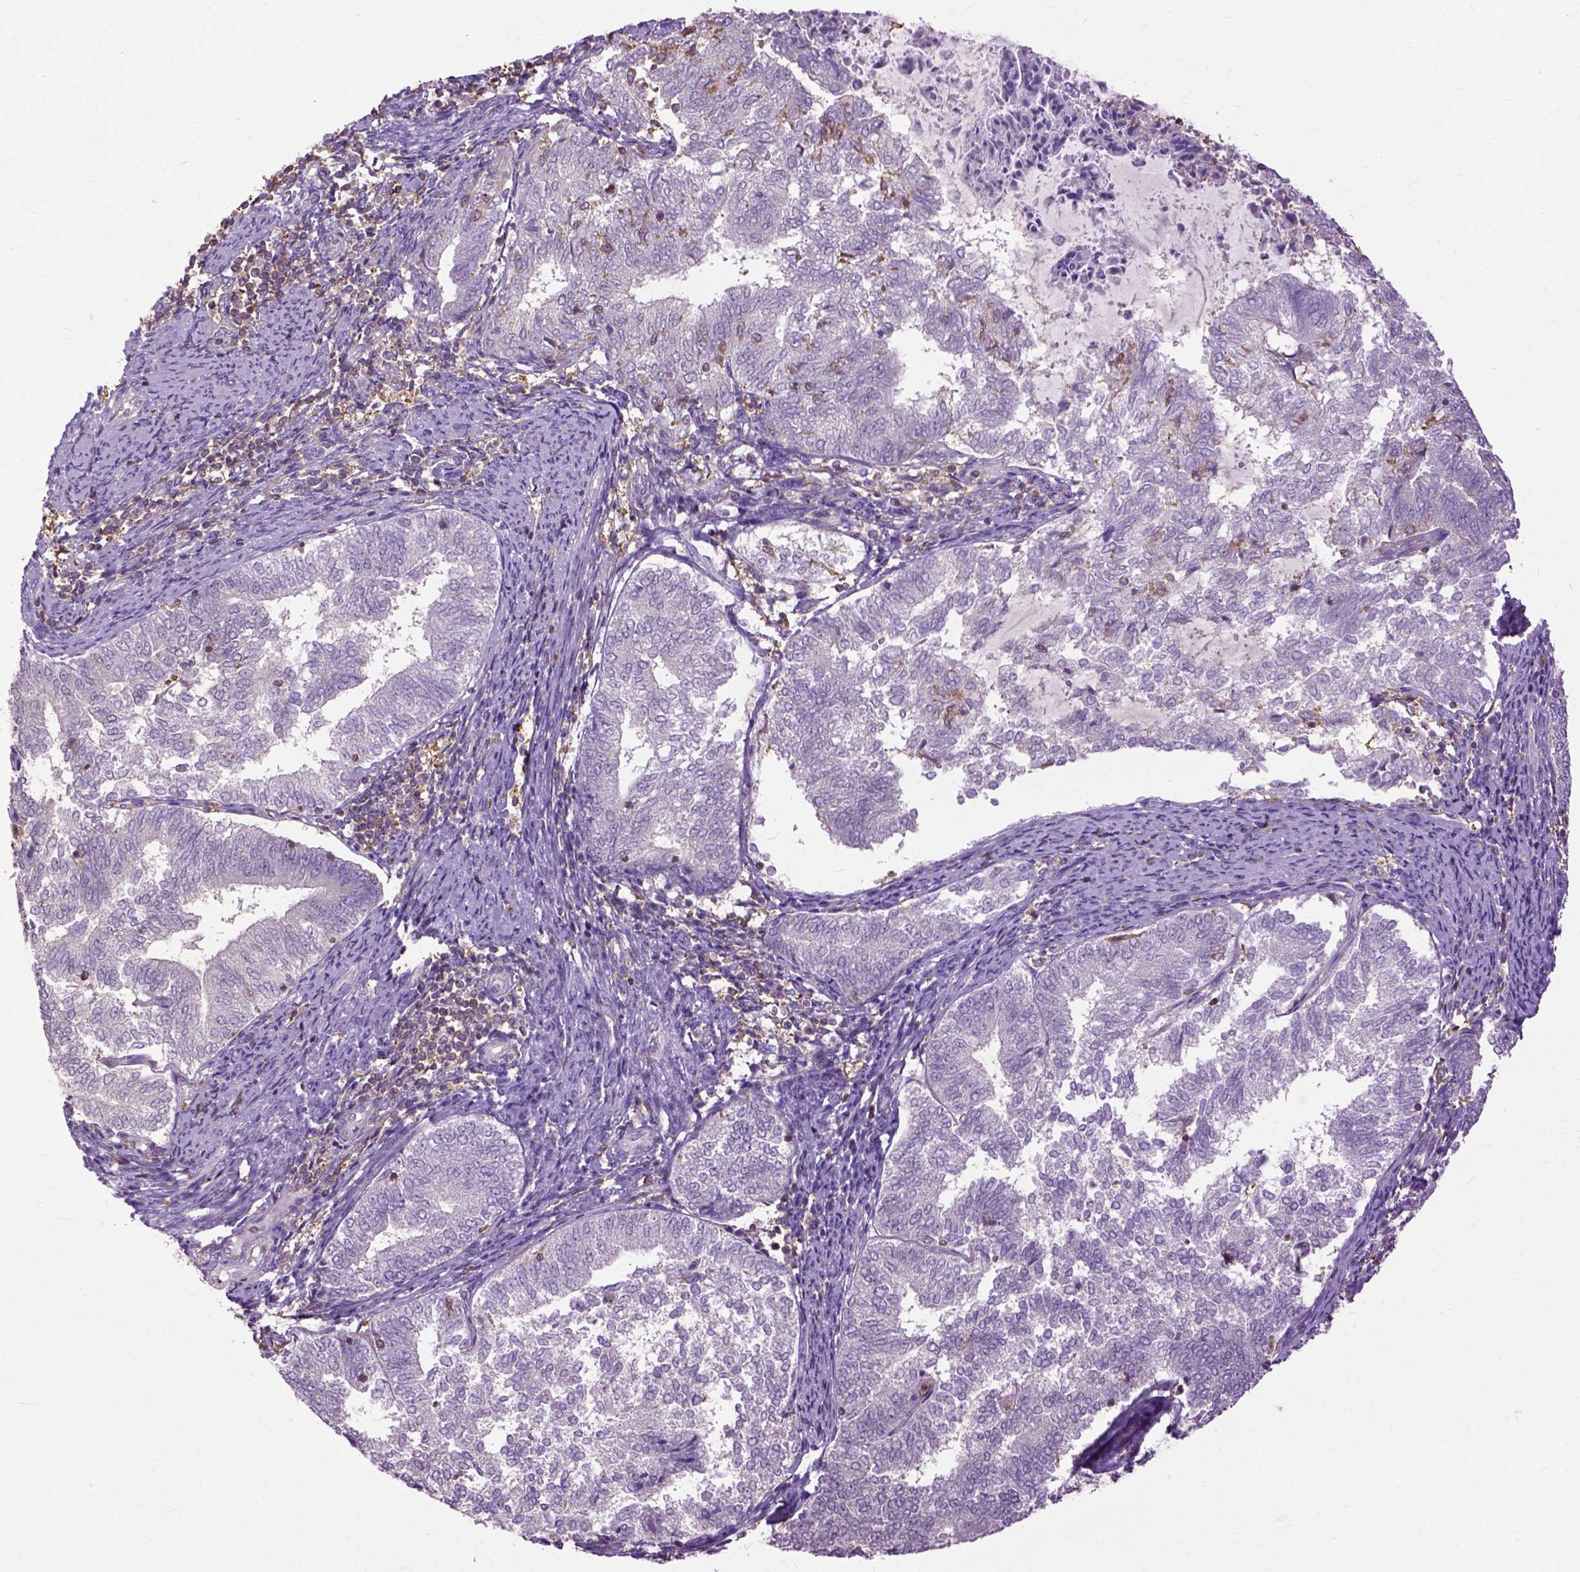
{"staining": {"intensity": "negative", "quantity": "none", "location": "none"}, "tissue": "endometrial cancer", "cell_type": "Tumor cells", "image_type": "cancer", "snomed": [{"axis": "morphology", "description": "Adenocarcinoma, NOS"}, {"axis": "topography", "description": "Endometrium"}], "caption": "Immunohistochemistry (IHC) histopathology image of neoplastic tissue: human adenocarcinoma (endometrial) stained with DAB exhibits no significant protein staining in tumor cells.", "gene": "NAMPT", "patient": {"sex": "female", "age": 65}}